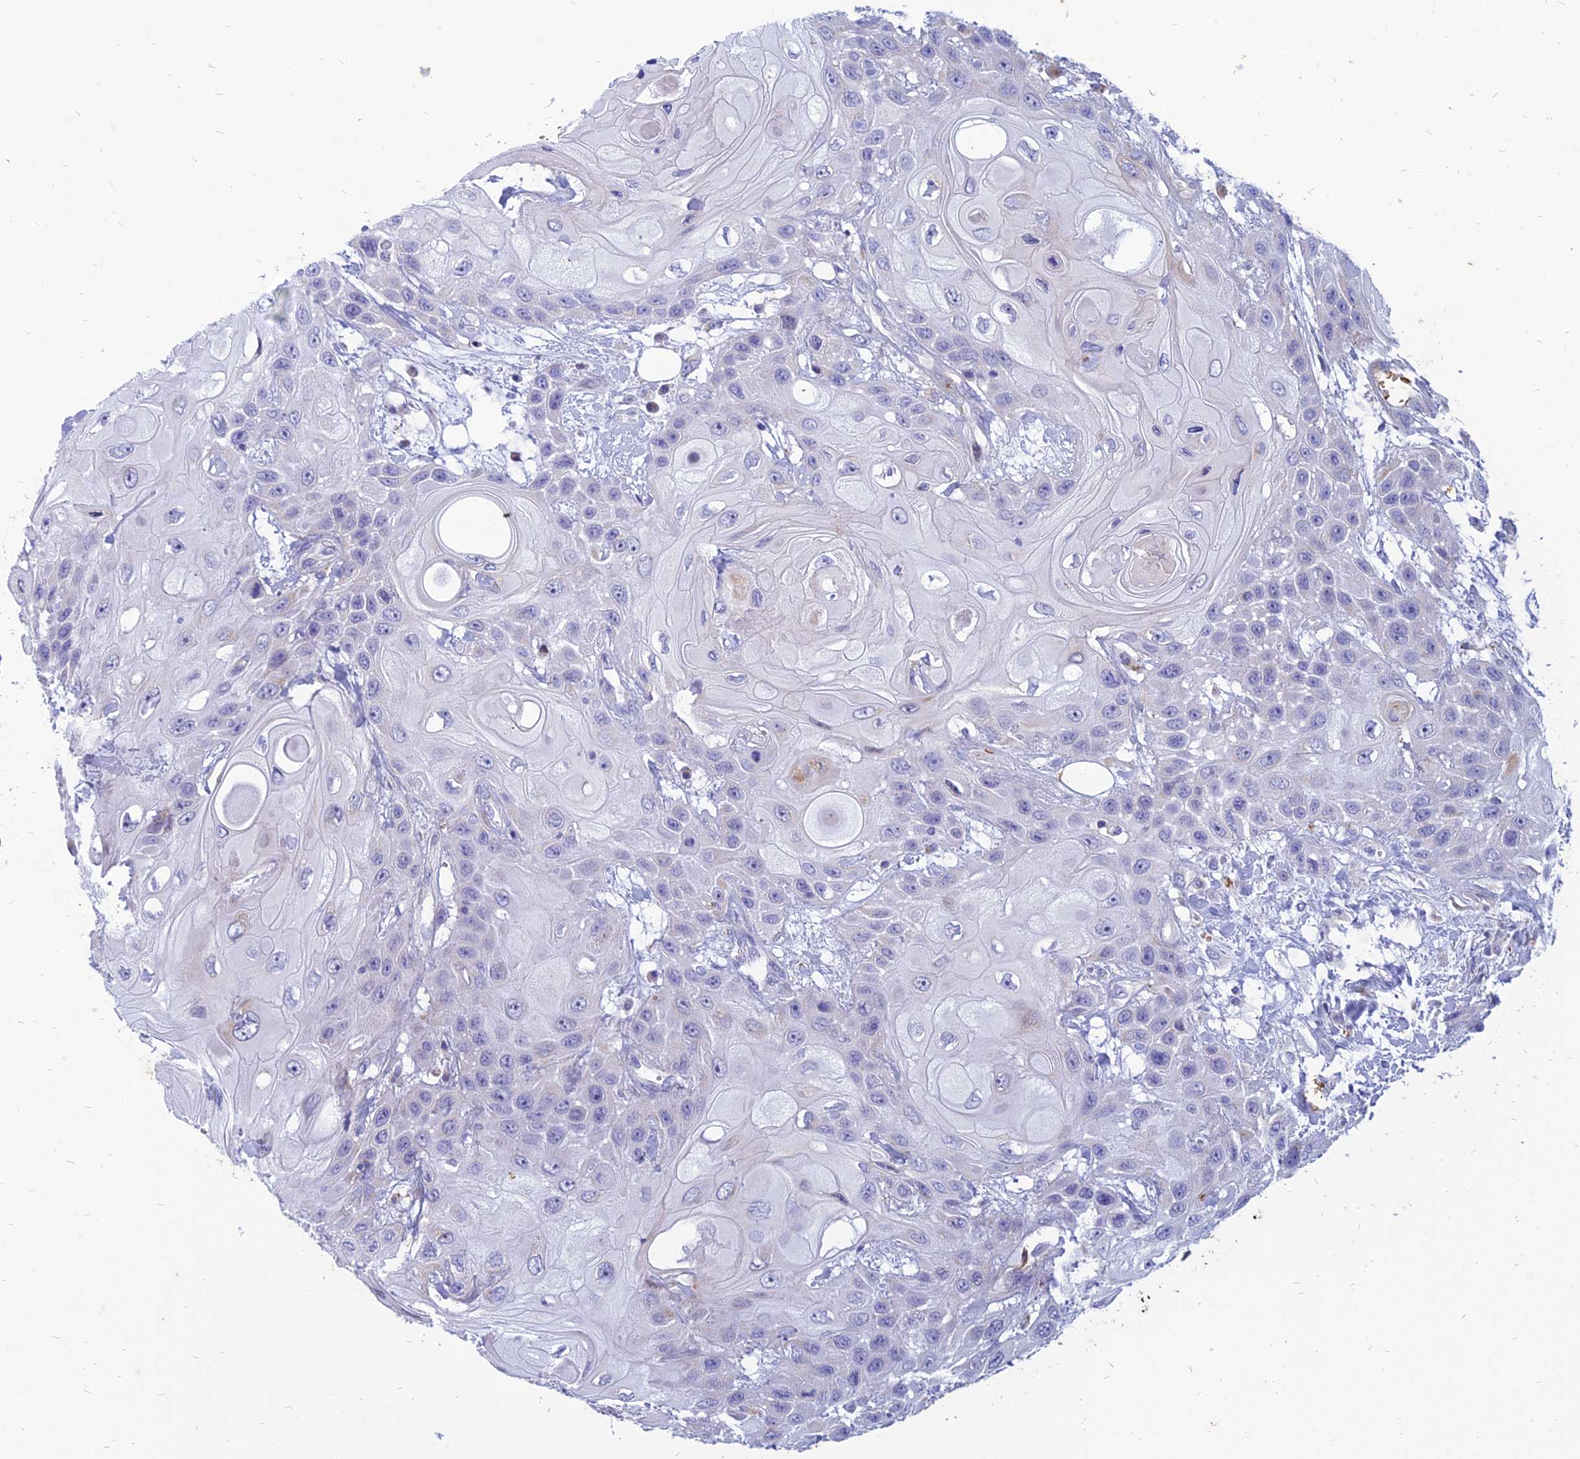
{"staining": {"intensity": "negative", "quantity": "none", "location": "none"}, "tissue": "head and neck cancer", "cell_type": "Tumor cells", "image_type": "cancer", "snomed": [{"axis": "morphology", "description": "Squamous cell carcinoma, NOS"}, {"axis": "topography", "description": "Head-Neck"}], "caption": "The micrograph exhibits no significant staining in tumor cells of head and neck squamous cell carcinoma.", "gene": "HHAT", "patient": {"sex": "female", "age": 43}}